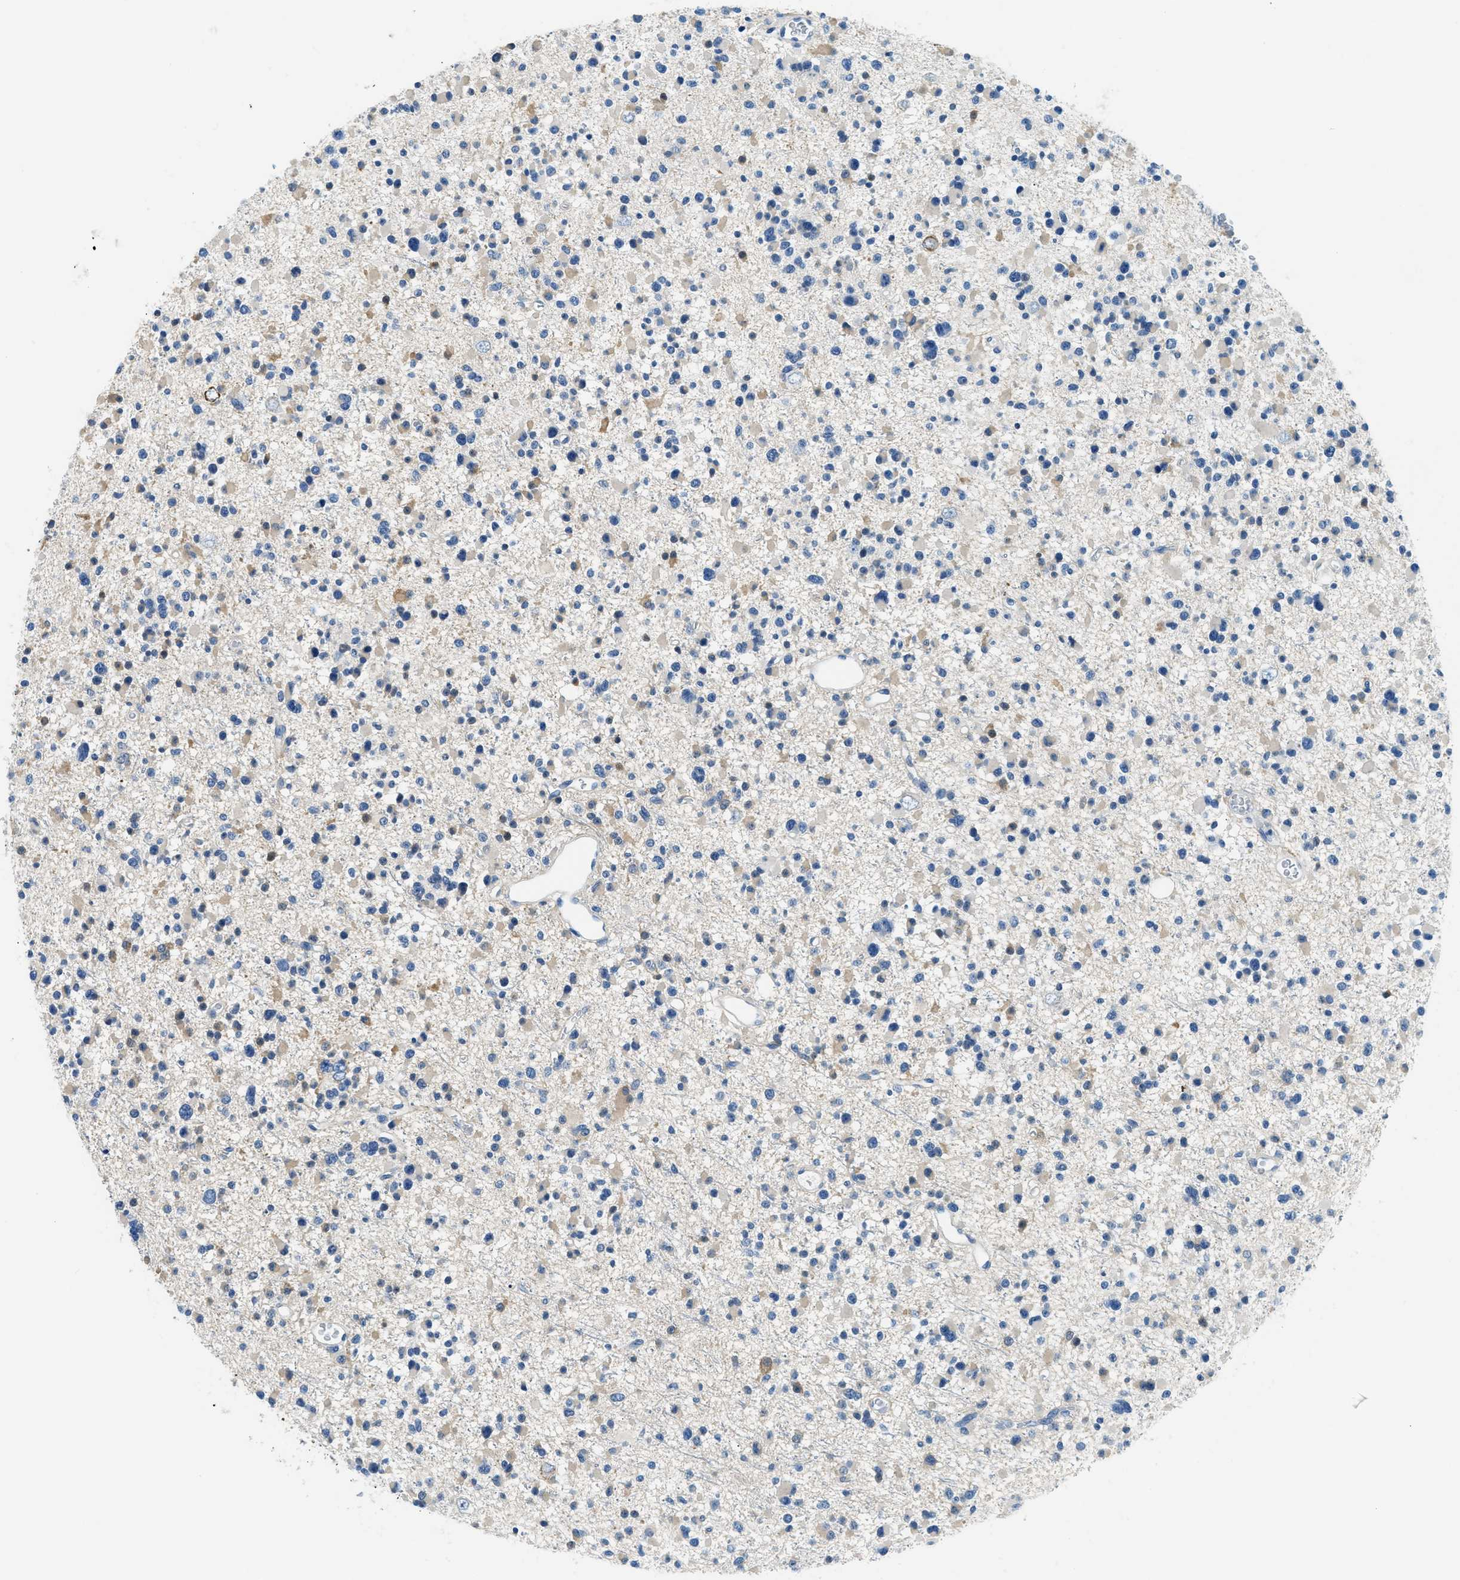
{"staining": {"intensity": "weak", "quantity": "<25%", "location": "cytoplasmic/membranous"}, "tissue": "glioma", "cell_type": "Tumor cells", "image_type": "cancer", "snomed": [{"axis": "morphology", "description": "Glioma, malignant, Low grade"}, {"axis": "topography", "description": "Brain"}], "caption": "Tumor cells are negative for brown protein staining in glioma.", "gene": "CLDN18", "patient": {"sex": "female", "age": 22}}